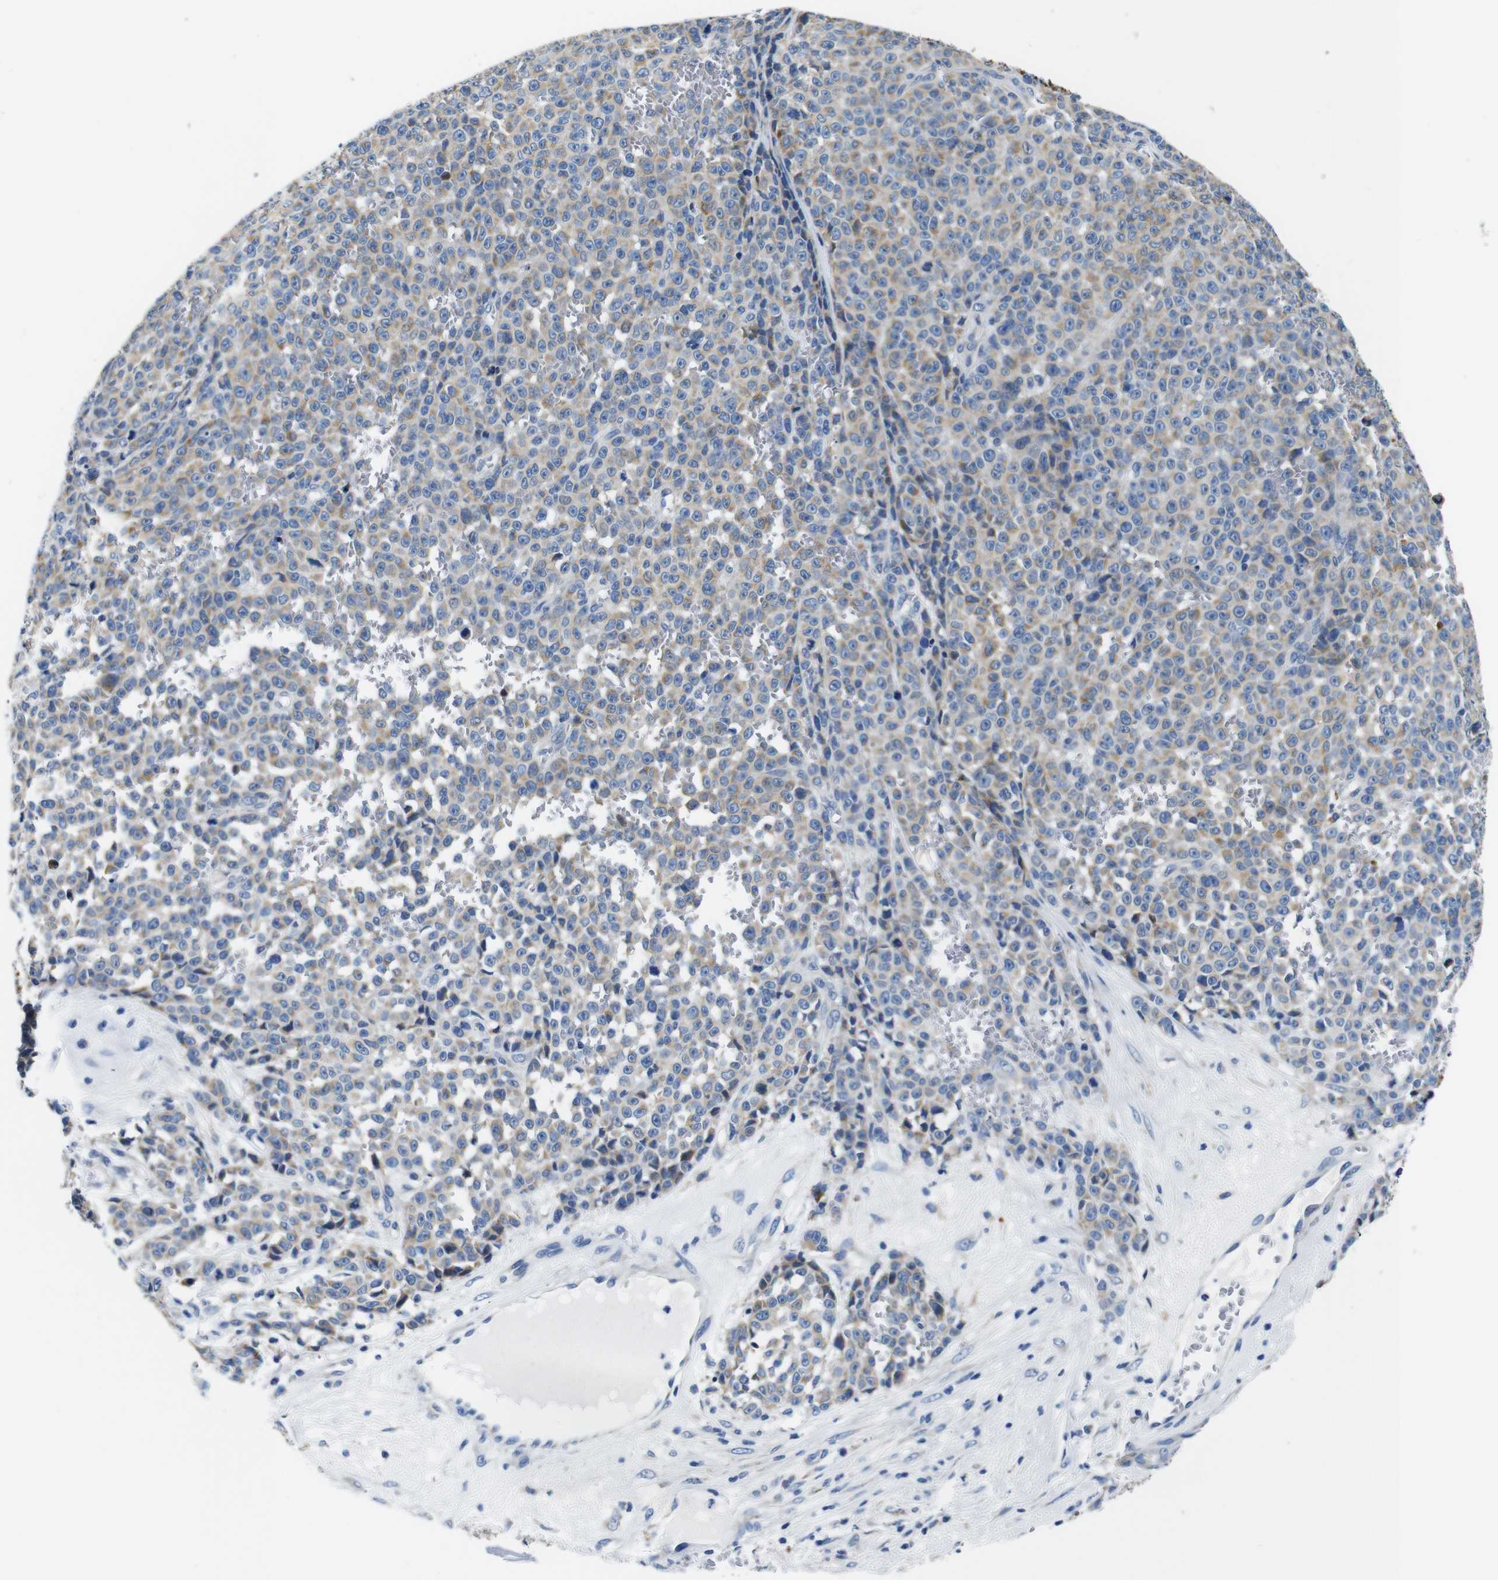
{"staining": {"intensity": "weak", "quantity": "25%-75%", "location": "cytoplasmic/membranous"}, "tissue": "melanoma", "cell_type": "Tumor cells", "image_type": "cancer", "snomed": [{"axis": "morphology", "description": "Malignant melanoma, NOS"}, {"axis": "topography", "description": "Skin"}], "caption": "Immunohistochemistry staining of malignant melanoma, which reveals low levels of weak cytoplasmic/membranous positivity in about 25%-75% of tumor cells indicating weak cytoplasmic/membranous protein expression. The staining was performed using DAB (brown) for protein detection and nuclei were counterstained in hematoxylin (blue).", "gene": "SNX19", "patient": {"sex": "female", "age": 82}}